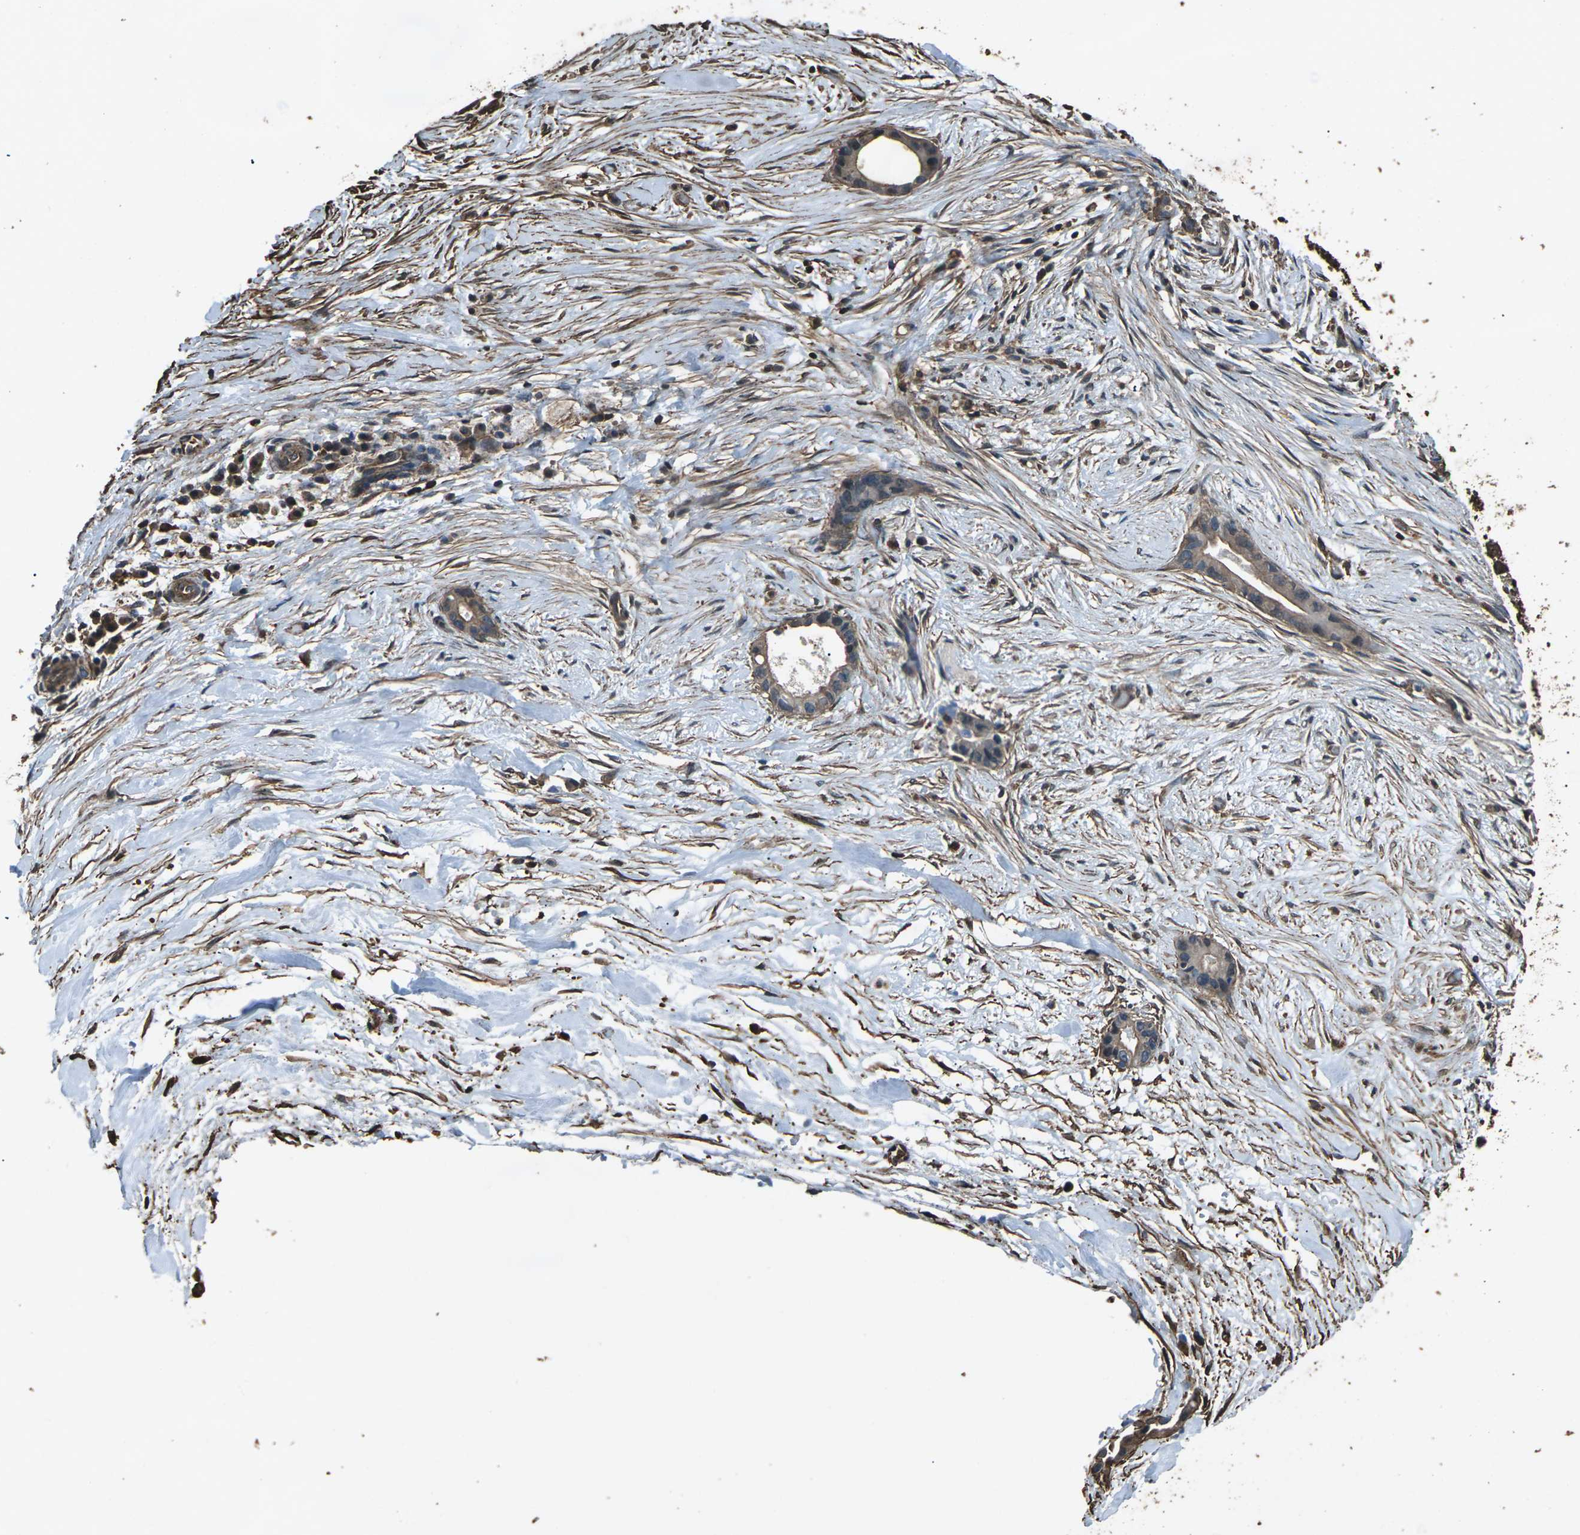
{"staining": {"intensity": "weak", "quantity": ">75%", "location": "cytoplasmic/membranous"}, "tissue": "liver cancer", "cell_type": "Tumor cells", "image_type": "cancer", "snomed": [{"axis": "morphology", "description": "Cholangiocarcinoma"}, {"axis": "topography", "description": "Liver"}], "caption": "Liver cholangiocarcinoma was stained to show a protein in brown. There is low levels of weak cytoplasmic/membranous positivity in about >75% of tumor cells.", "gene": "DHPS", "patient": {"sex": "female", "age": 55}}